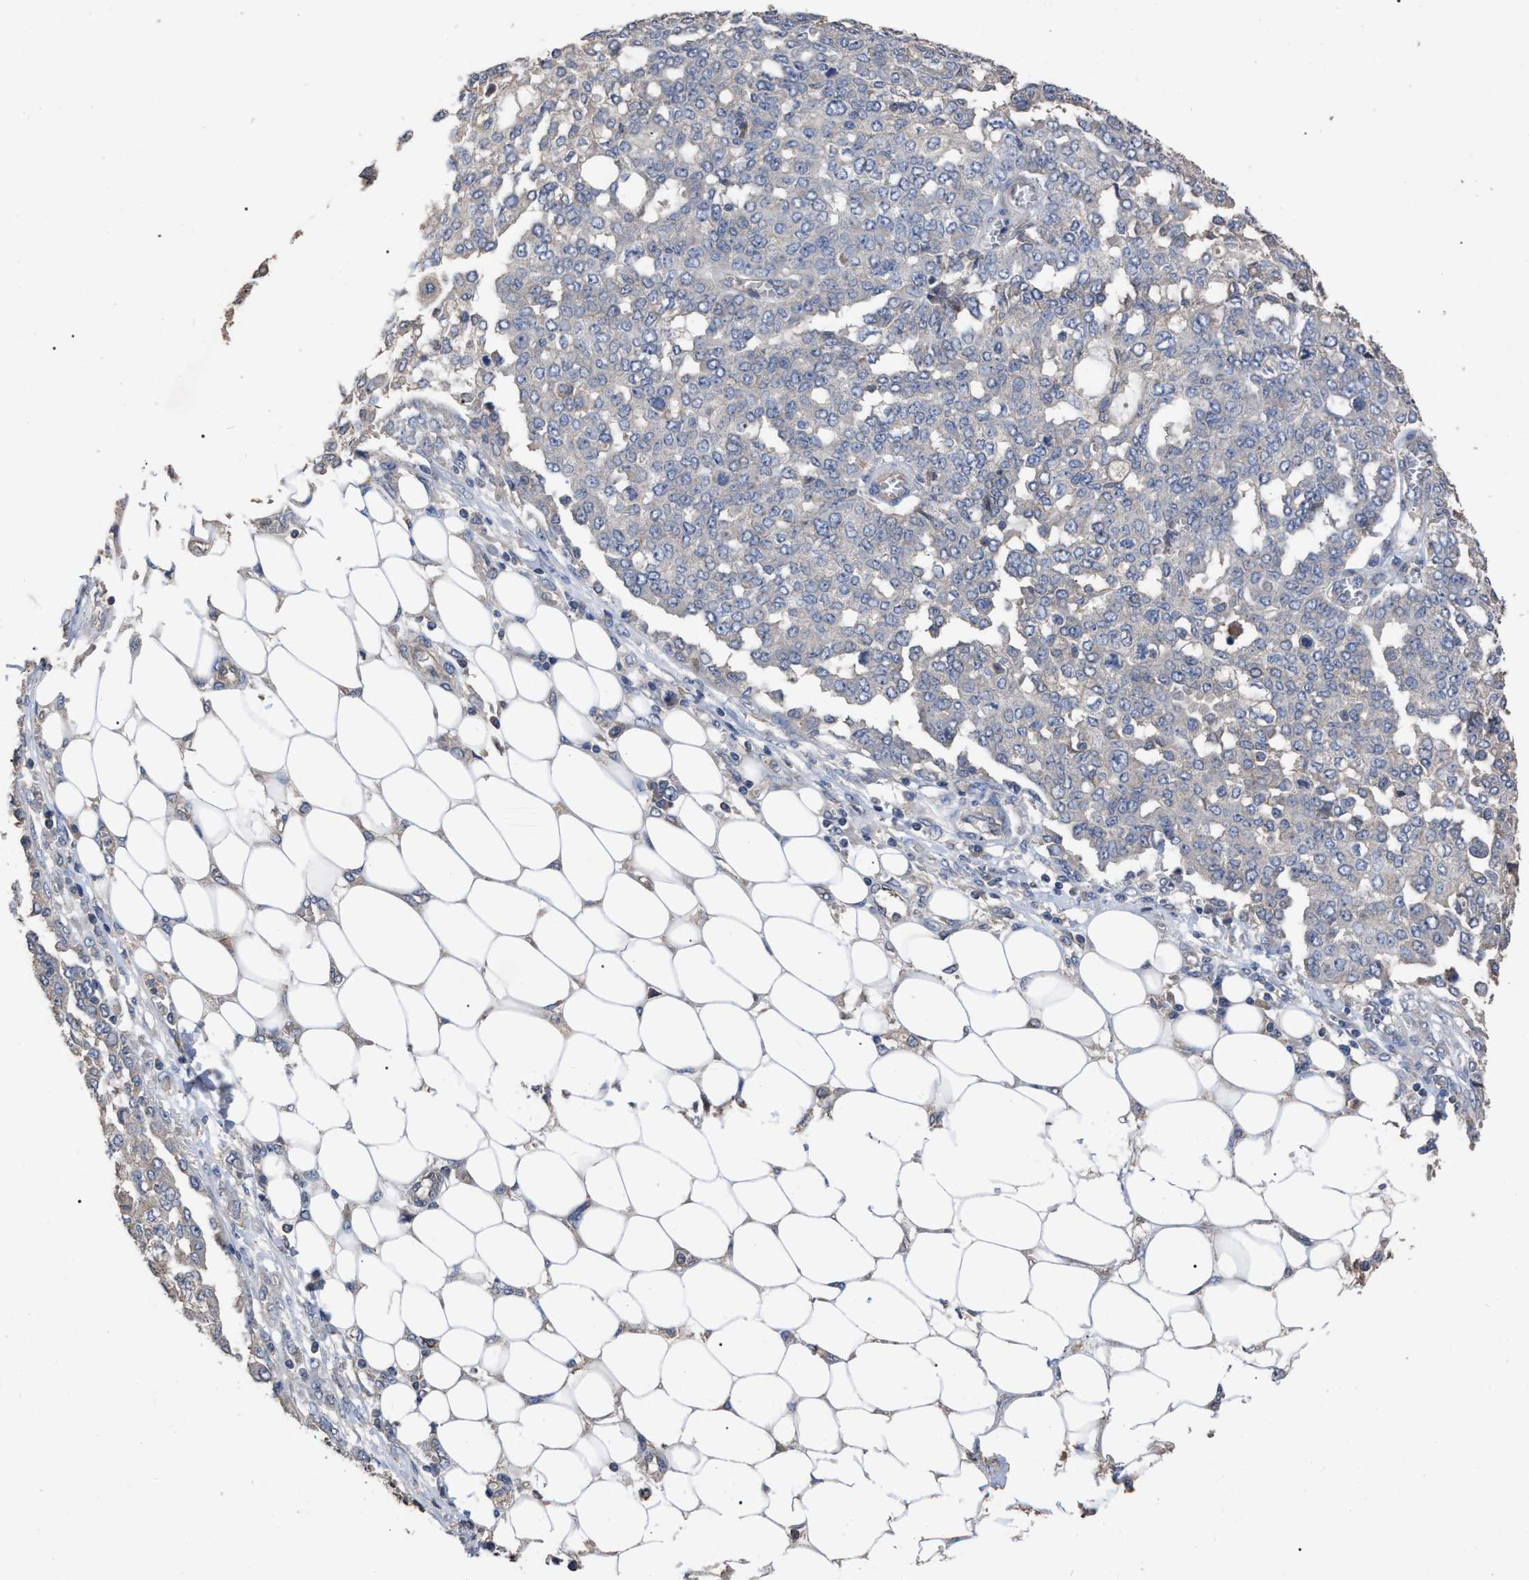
{"staining": {"intensity": "negative", "quantity": "none", "location": "none"}, "tissue": "ovarian cancer", "cell_type": "Tumor cells", "image_type": "cancer", "snomed": [{"axis": "morphology", "description": "Cystadenocarcinoma, serous, NOS"}, {"axis": "topography", "description": "Soft tissue"}, {"axis": "topography", "description": "Ovary"}], "caption": "Histopathology image shows no protein expression in tumor cells of serous cystadenocarcinoma (ovarian) tissue.", "gene": "BTN2A1", "patient": {"sex": "female", "age": 57}}